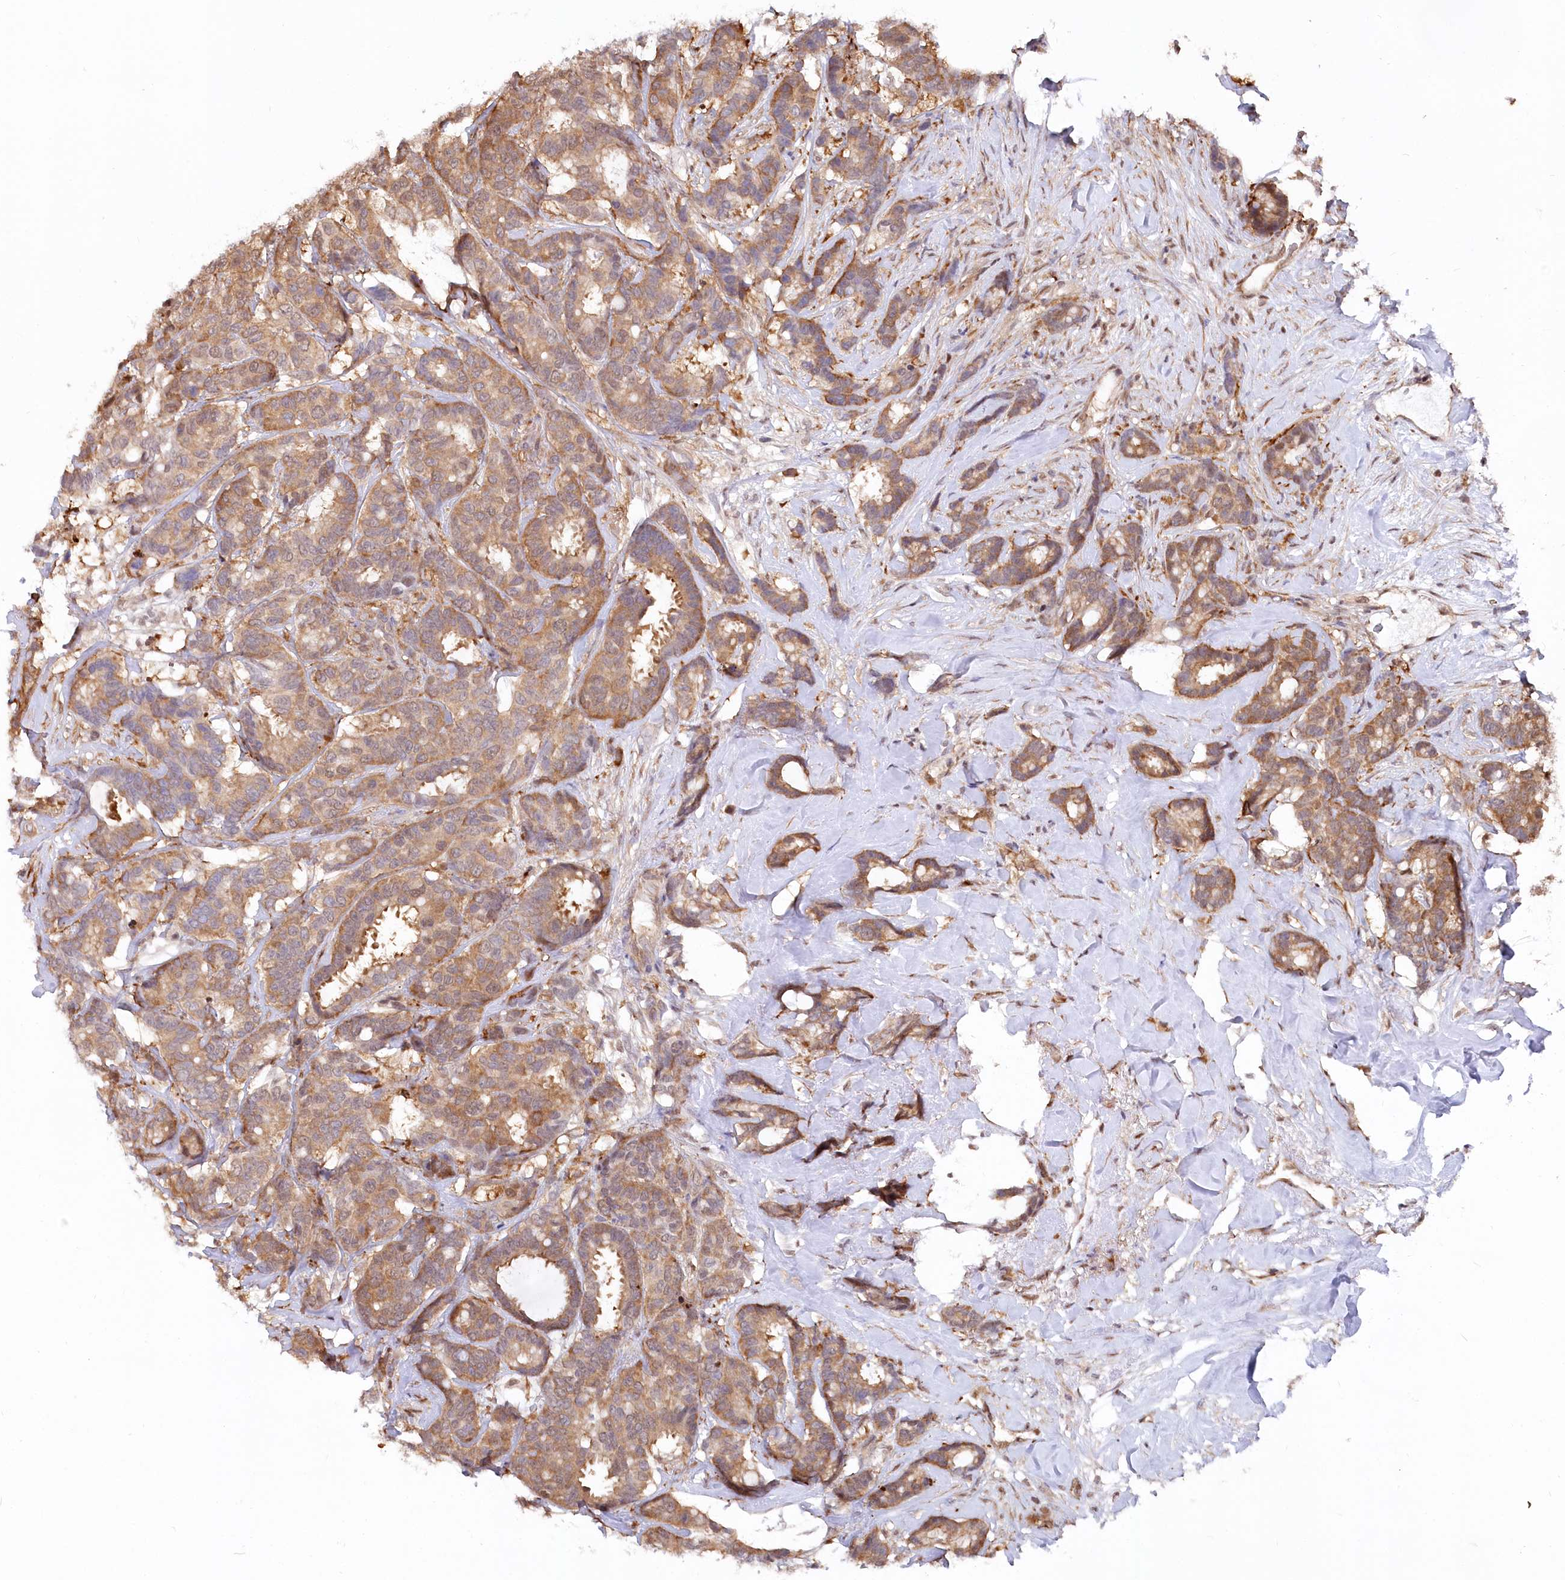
{"staining": {"intensity": "moderate", "quantity": ">75%", "location": "cytoplasmic/membranous"}, "tissue": "breast cancer", "cell_type": "Tumor cells", "image_type": "cancer", "snomed": [{"axis": "morphology", "description": "Duct carcinoma"}, {"axis": "topography", "description": "Breast"}], "caption": "Immunohistochemistry (IHC) (DAB) staining of human breast cancer (infiltrating ductal carcinoma) shows moderate cytoplasmic/membranous protein expression in about >75% of tumor cells.", "gene": "PSMA1", "patient": {"sex": "female", "age": 87}}